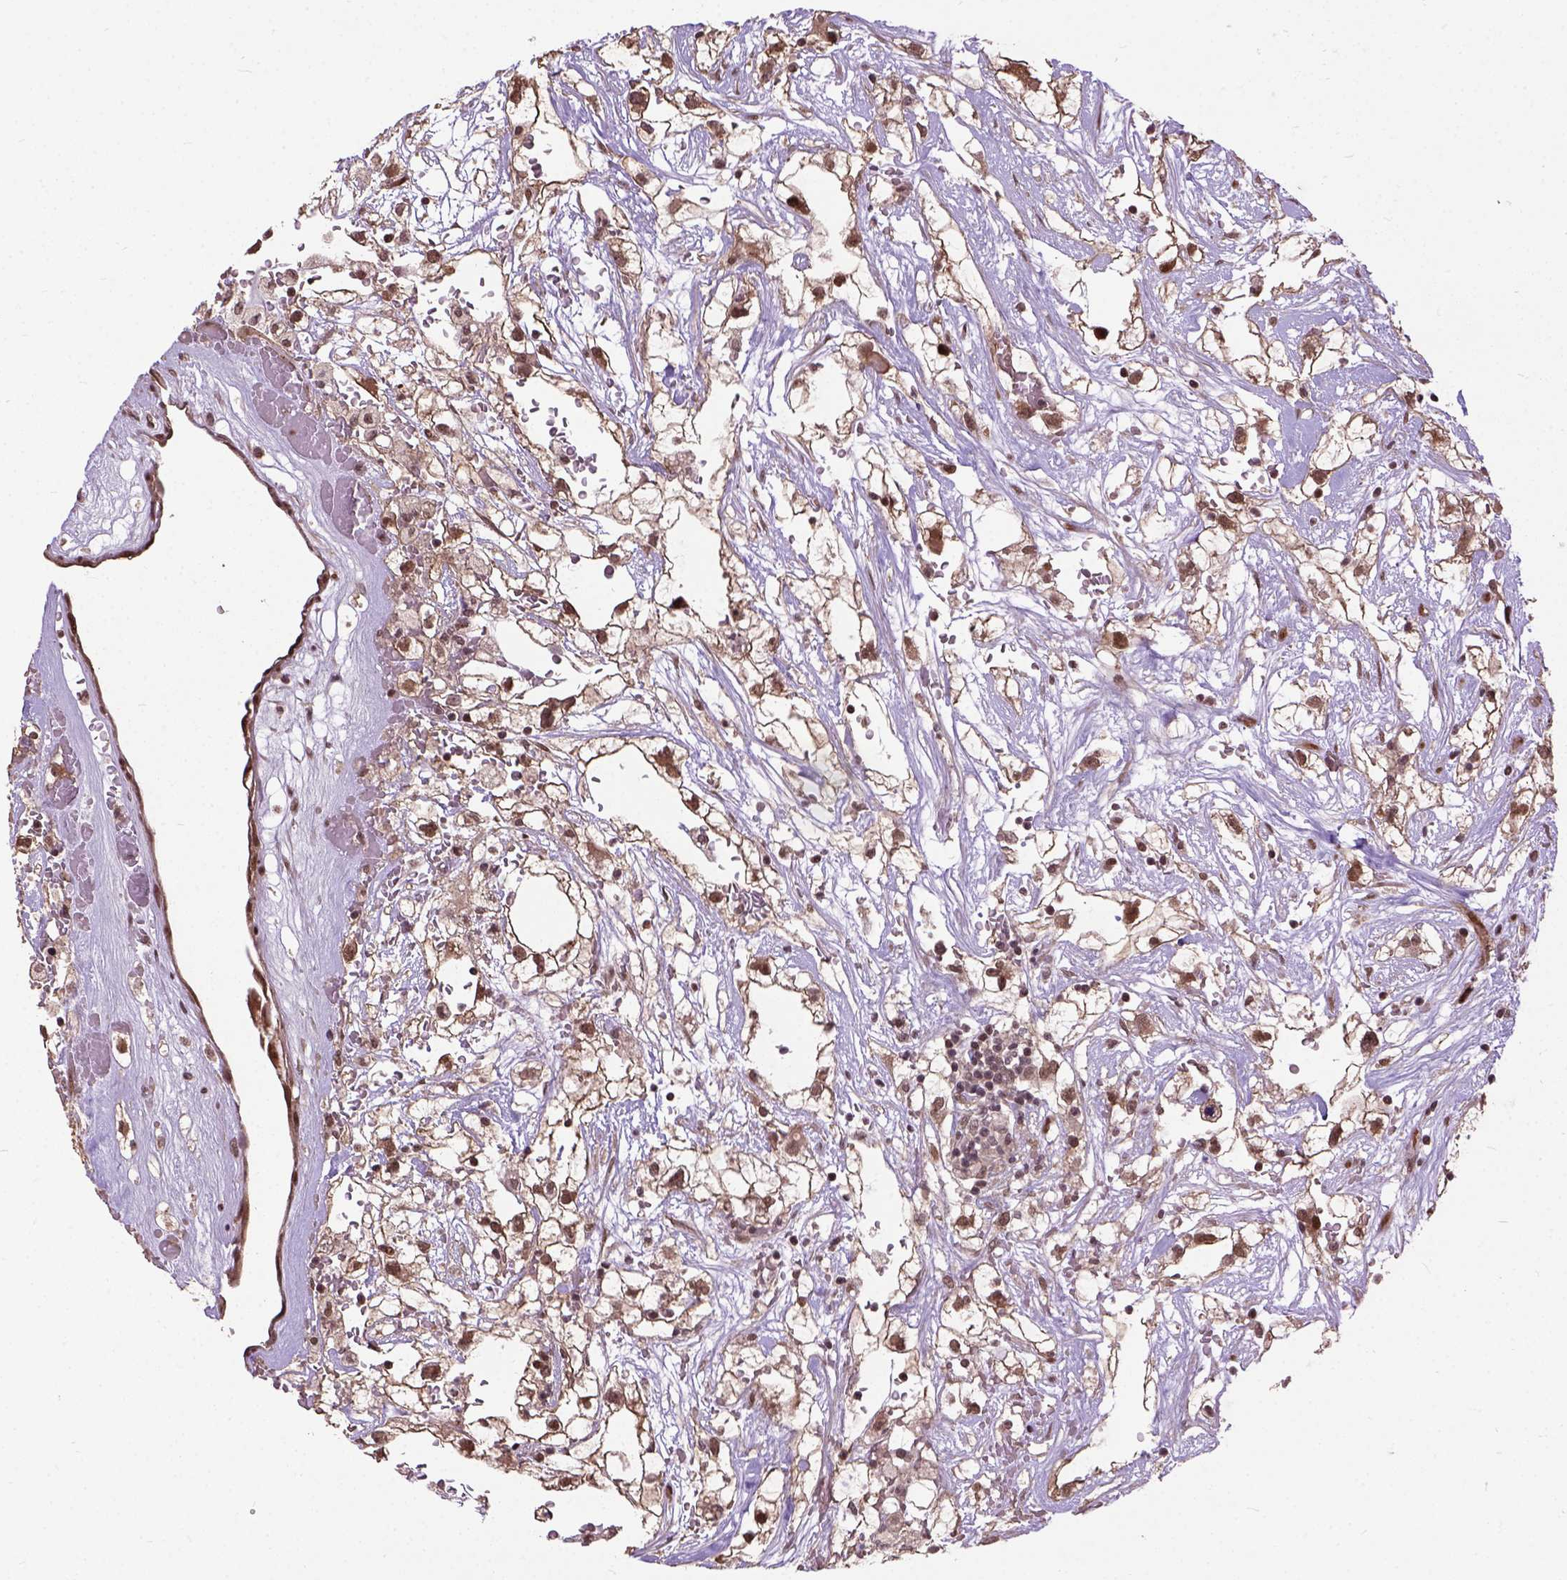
{"staining": {"intensity": "moderate", "quantity": ">75%", "location": "nuclear"}, "tissue": "renal cancer", "cell_type": "Tumor cells", "image_type": "cancer", "snomed": [{"axis": "morphology", "description": "Adenocarcinoma, NOS"}, {"axis": "topography", "description": "Kidney"}], "caption": "This is a micrograph of IHC staining of renal cancer, which shows moderate expression in the nuclear of tumor cells.", "gene": "ZNF630", "patient": {"sex": "male", "age": 59}}